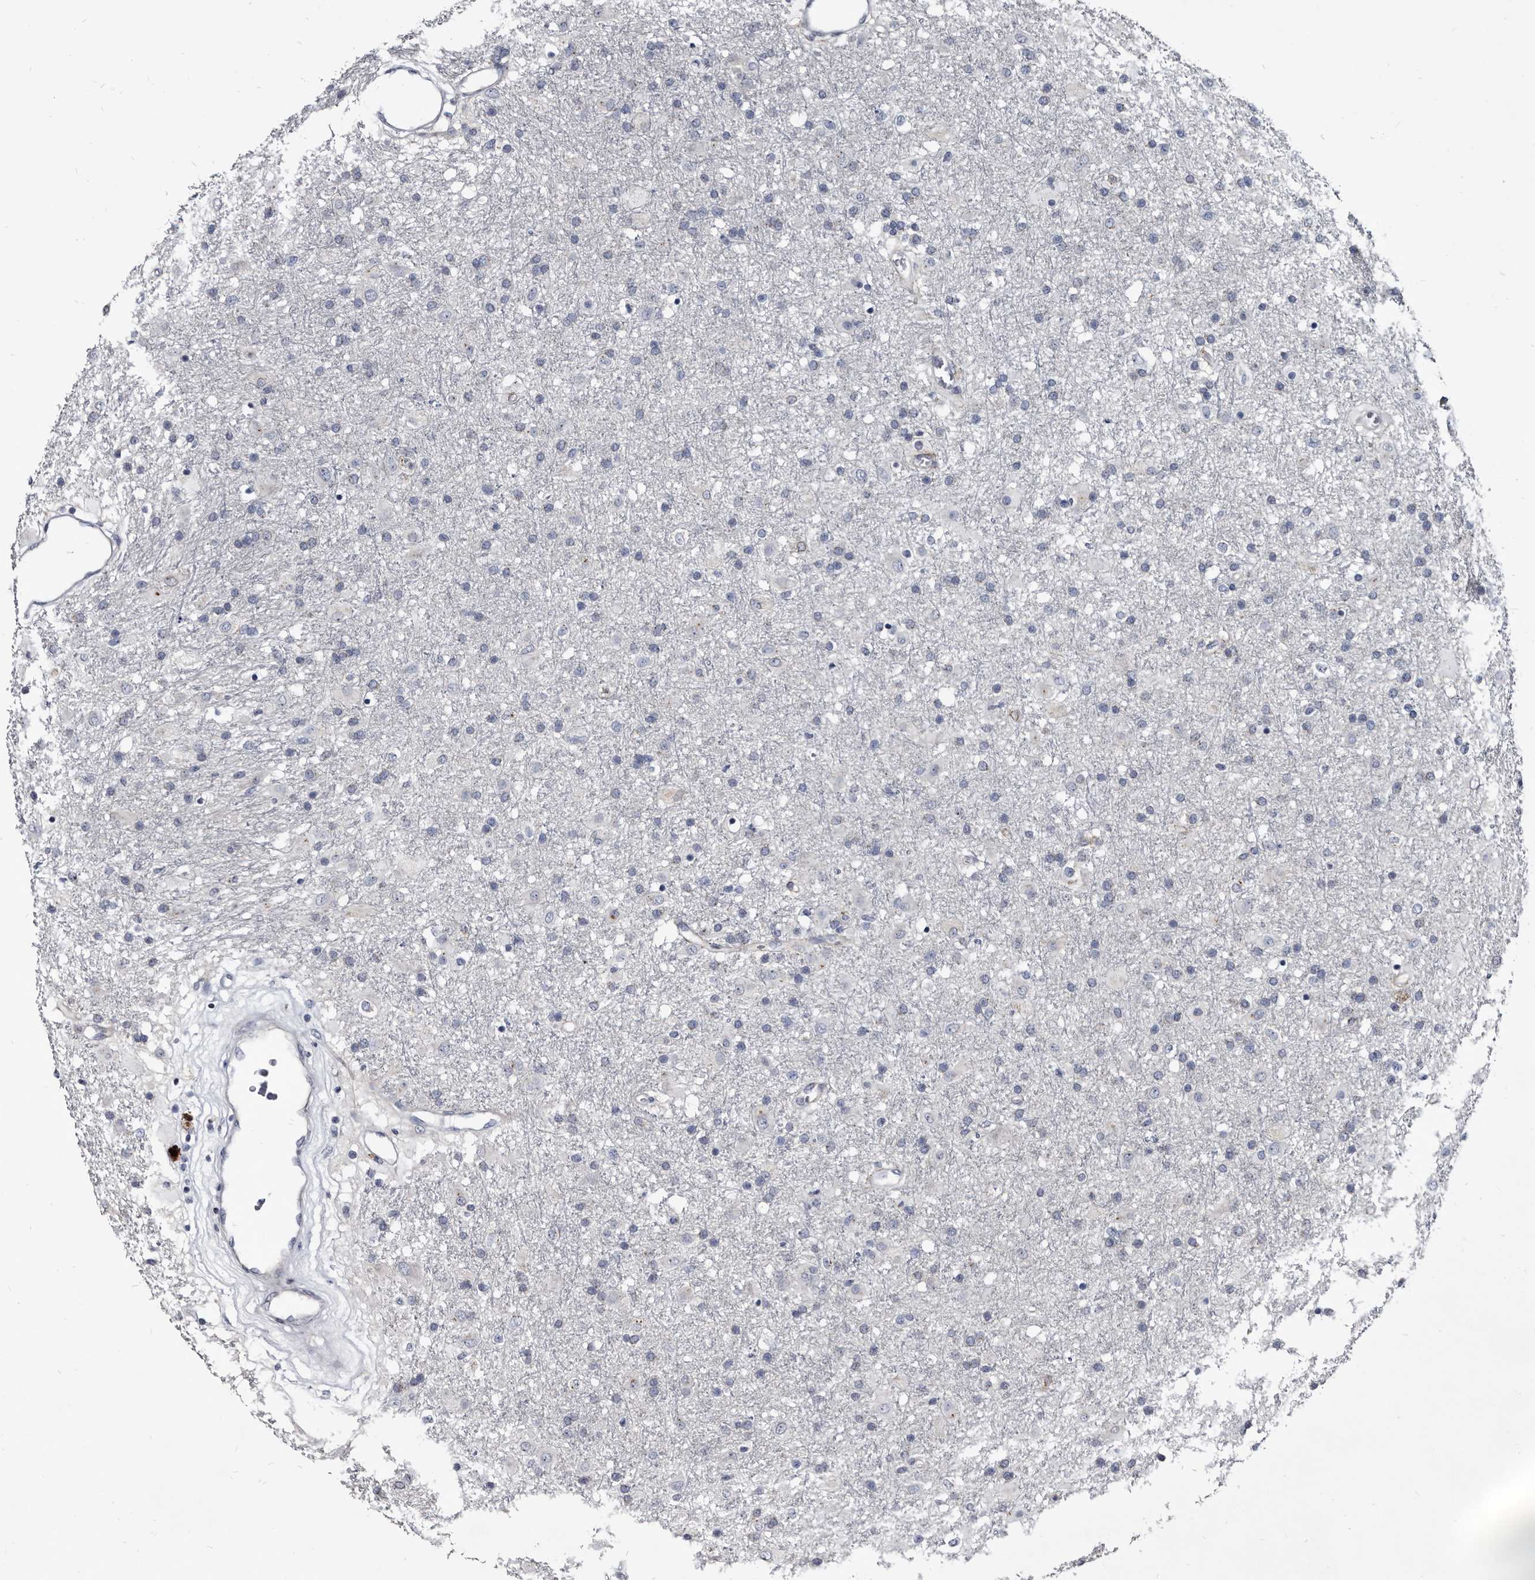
{"staining": {"intensity": "negative", "quantity": "none", "location": "none"}, "tissue": "glioma", "cell_type": "Tumor cells", "image_type": "cancer", "snomed": [{"axis": "morphology", "description": "Glioma, malignant, Low grade"}, {"axis": "topography", "description": "Brain"}], "caption": "High power microscopy photomicrograph of an immunohistochemistry (IHC) image of malignant low-grade glioma, revealing no significant positivity in tumor cells.", "gene": "PRSS8", "patient": {"sex": "male", "age": 65}}